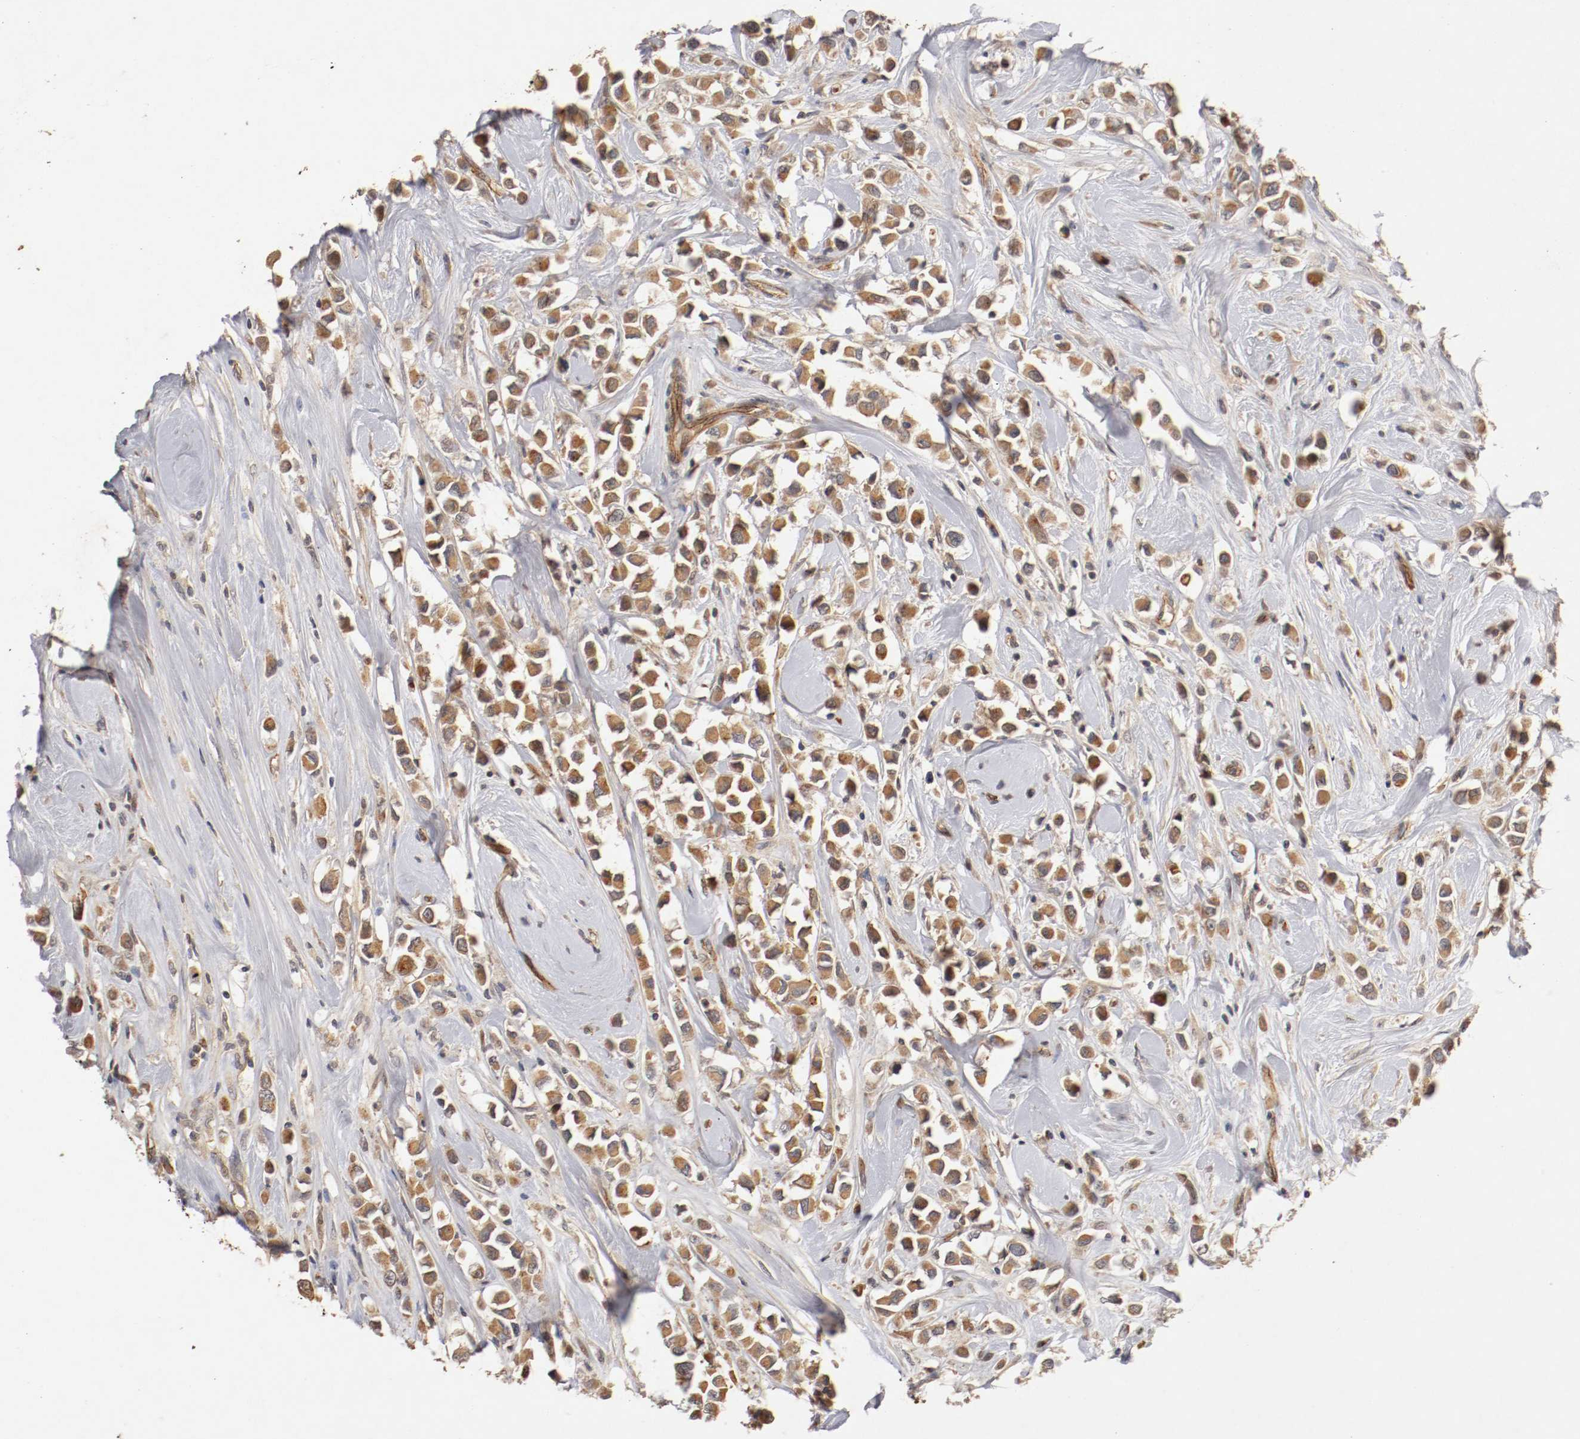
{"staining": {"intensity": "moderate", "quantity": ">75%", "location": "cytoplasmic/membranous"}, "tissue": "breast cancer", "cell_type": "Tumor cells", "image_type": "cancer", "snomed": [{"axis": "morphology", "description": "Duct carcinoma"}, {"axis": "topography", "description": "Breast"}], "caption": "DAB (3,3'-diaminobenzidine) immunohistochemical staining of human infiltrating ductal carcinoma (breast) demonstrates moderate cytoplasmic/membranous protein positivity in approximately >75% of tumor cells.", "gene": "TYK2", "patient": {"sex": "female", "age": 61}}